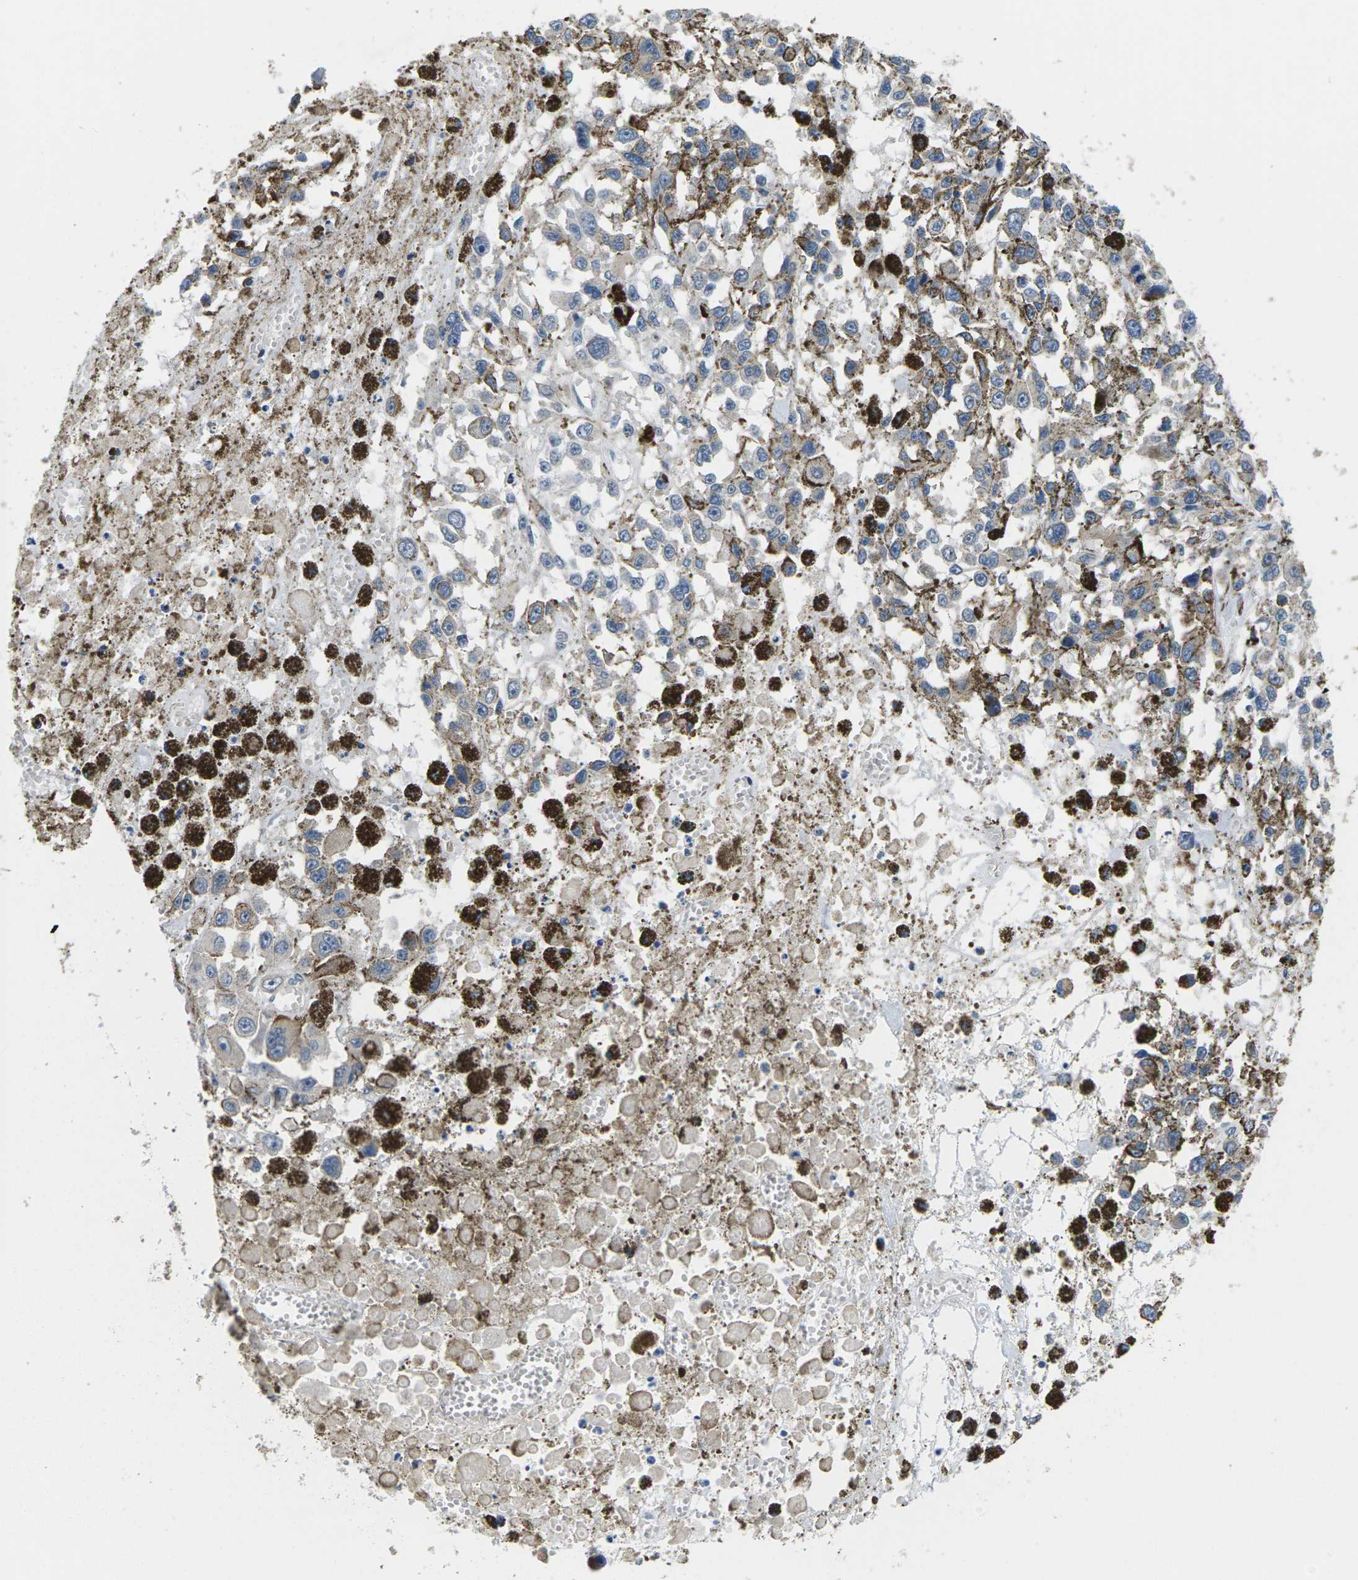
{"staining": {"intensity": "negative", "quantity": "none", "location": "none"}, "tissue": "melanoma", "cell_type": "Tumor cells", "image_type": "cancer", "snomed": [{"axis": "morphology", "description": "Malignant melanoma, Metastatic site"}, {"axis": "topography", "description": "Lymph node"}], "caption": "Immunohistochemistry (IHC) of human malignant melanoma (metastatic site) displays no staining in tumor cells. (Stains: DAB (3,3'-diaminobenzidine) IHC with hematoxylin counter stain, Microscopy: brightfield microscopy at high magnification).", "gene": "ERGIC3", "patient": {"sex": "male", "age": 59}}